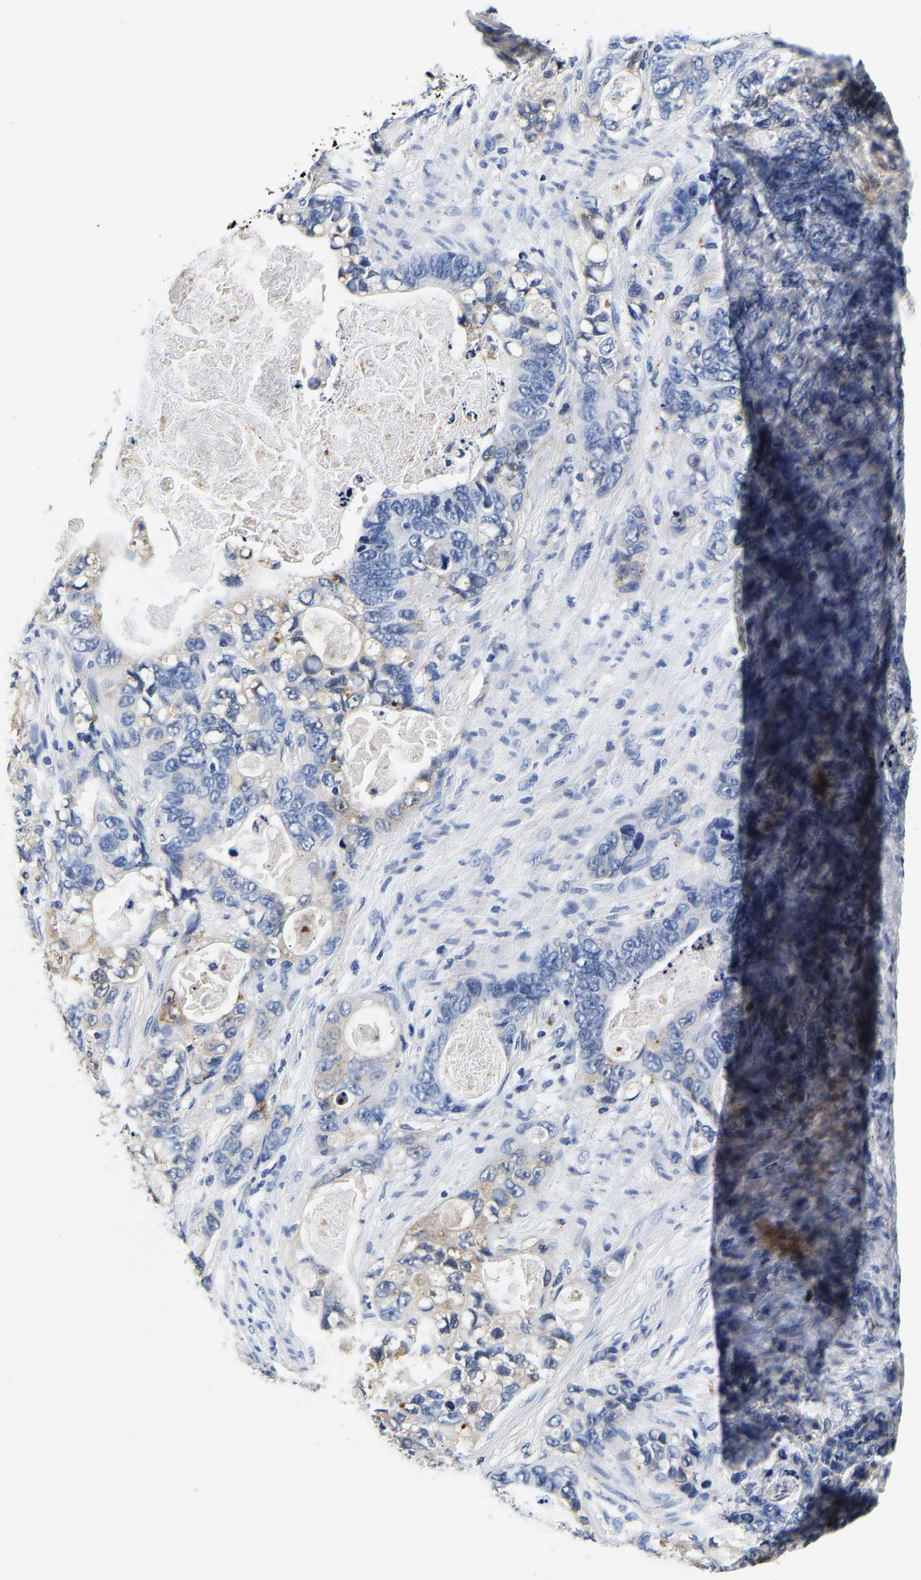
{"staining": {"intensity": "negative", "quantity": "none", "location": "none"}, "tissue": "stomach cancer", "cell_type": "Tumor cells", "image_type": "cancer", "snomed": [{"axis": "morphology", "description": "Normal tissue, NOS"}, {"axis": "morphology", "description": "Adenocarcinoma, NOS"}, {"axis": "topography", "description": "Stomach"}], "caption": "An image of human stomach cancer (adenocarcinoma) is negative for staining in tumor cells. Brightfield microscopy of immunohistochemistry stained with DAB (3,3'-diaminobenzidine) (brown) and hematoxylin (blue), captured at high magnification.", "gene": "GRN", "patient": {"sex": "female", "age": 89}}